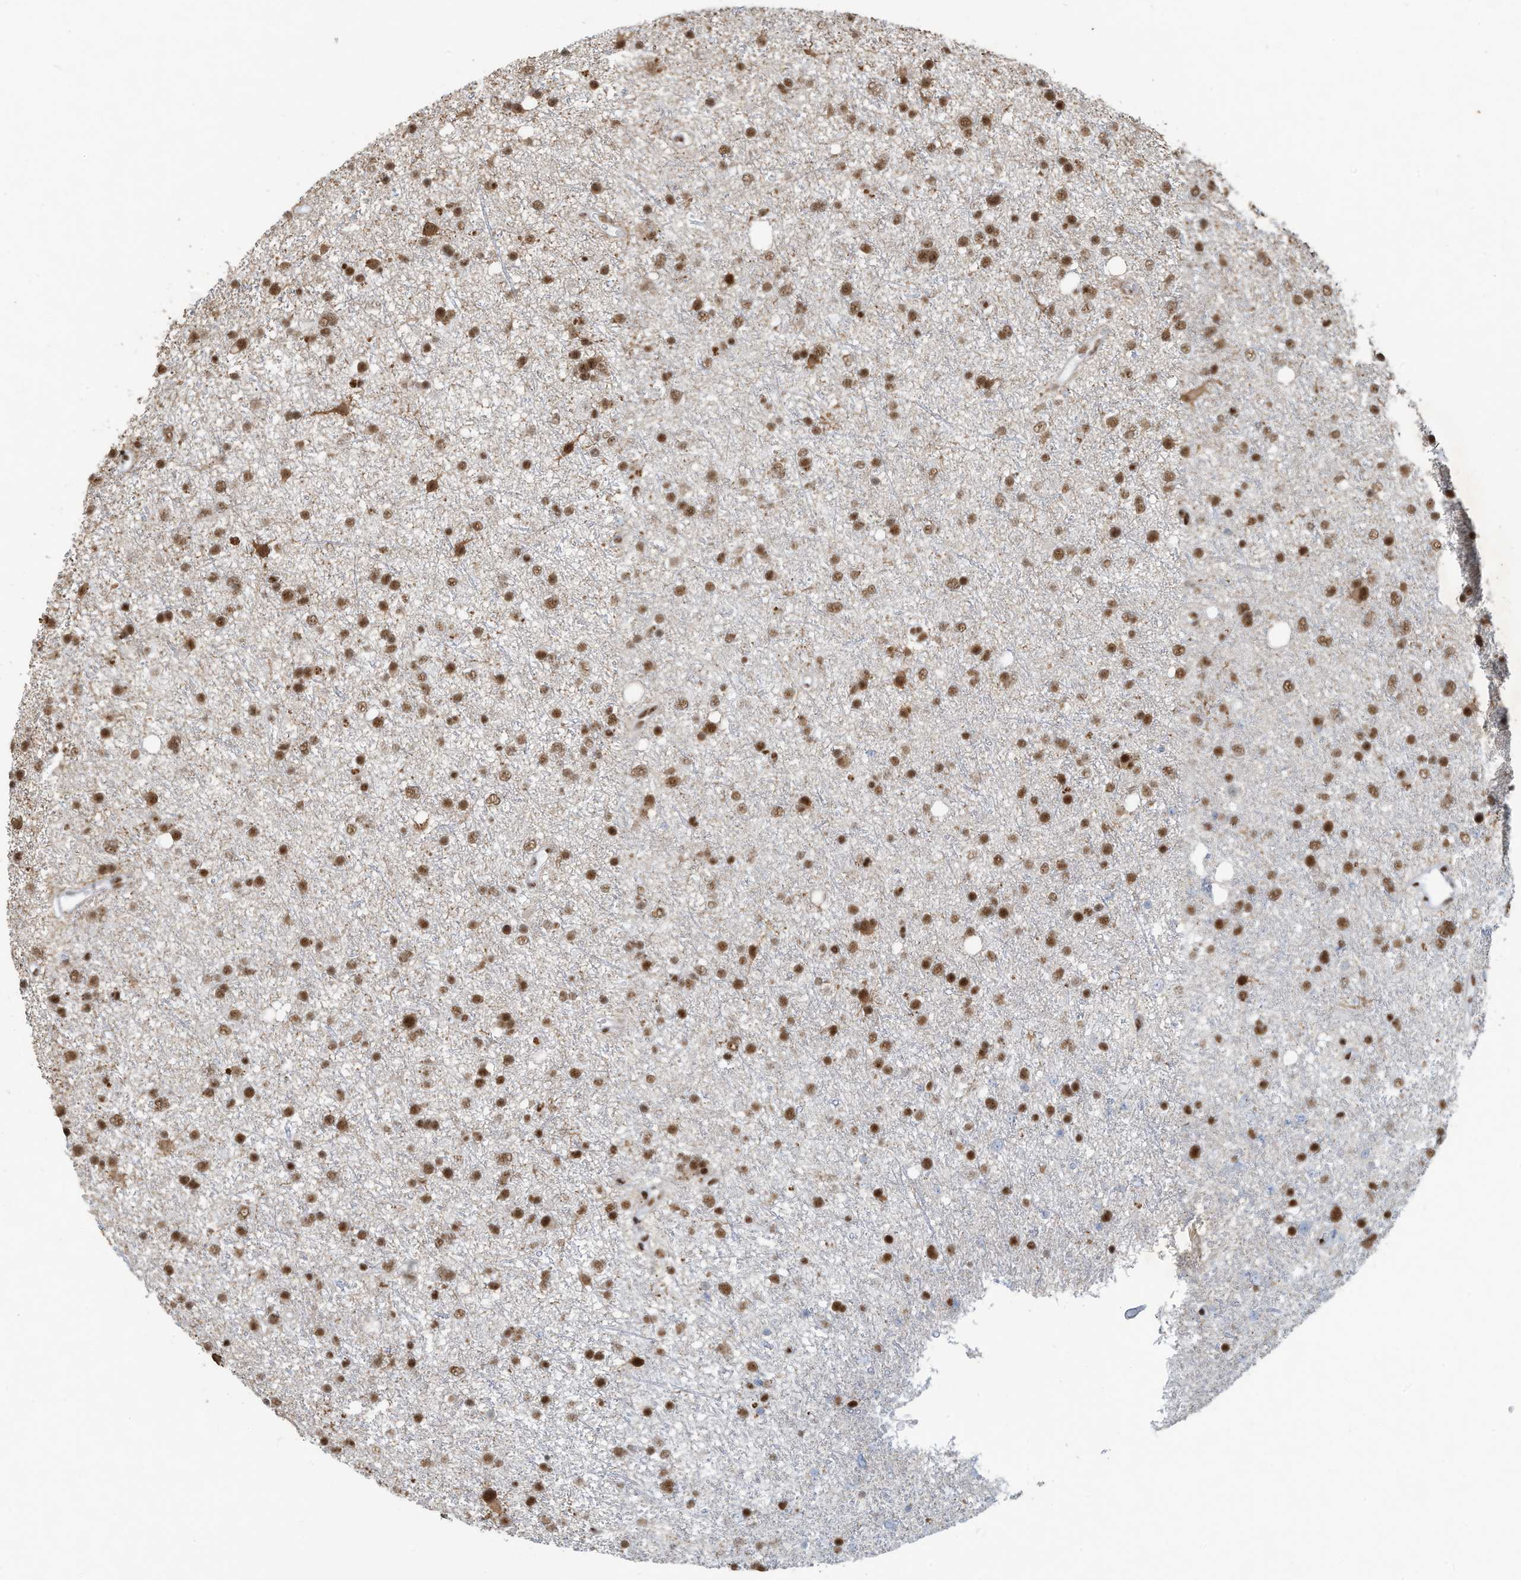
{"staining": {"intensity": "strong", "quantity": ">75%", "location": "nuclear"}, "tissue": "glioma", "cell_type": "Tumor cells", "image_type": "cancer", "snomed": [{"axis": "morphology", "description": "Glioma, malignant, Low grade"}, {"axis": "topography", "description": "Cerebral cortex"}], "caption": "Protein staining demonstrates strong nuclear positivity in about >75% of tumor cells in low-grade glioma (malignant).", "gene": "SARNP", "patient": {"sex": "female", "age": 39}}